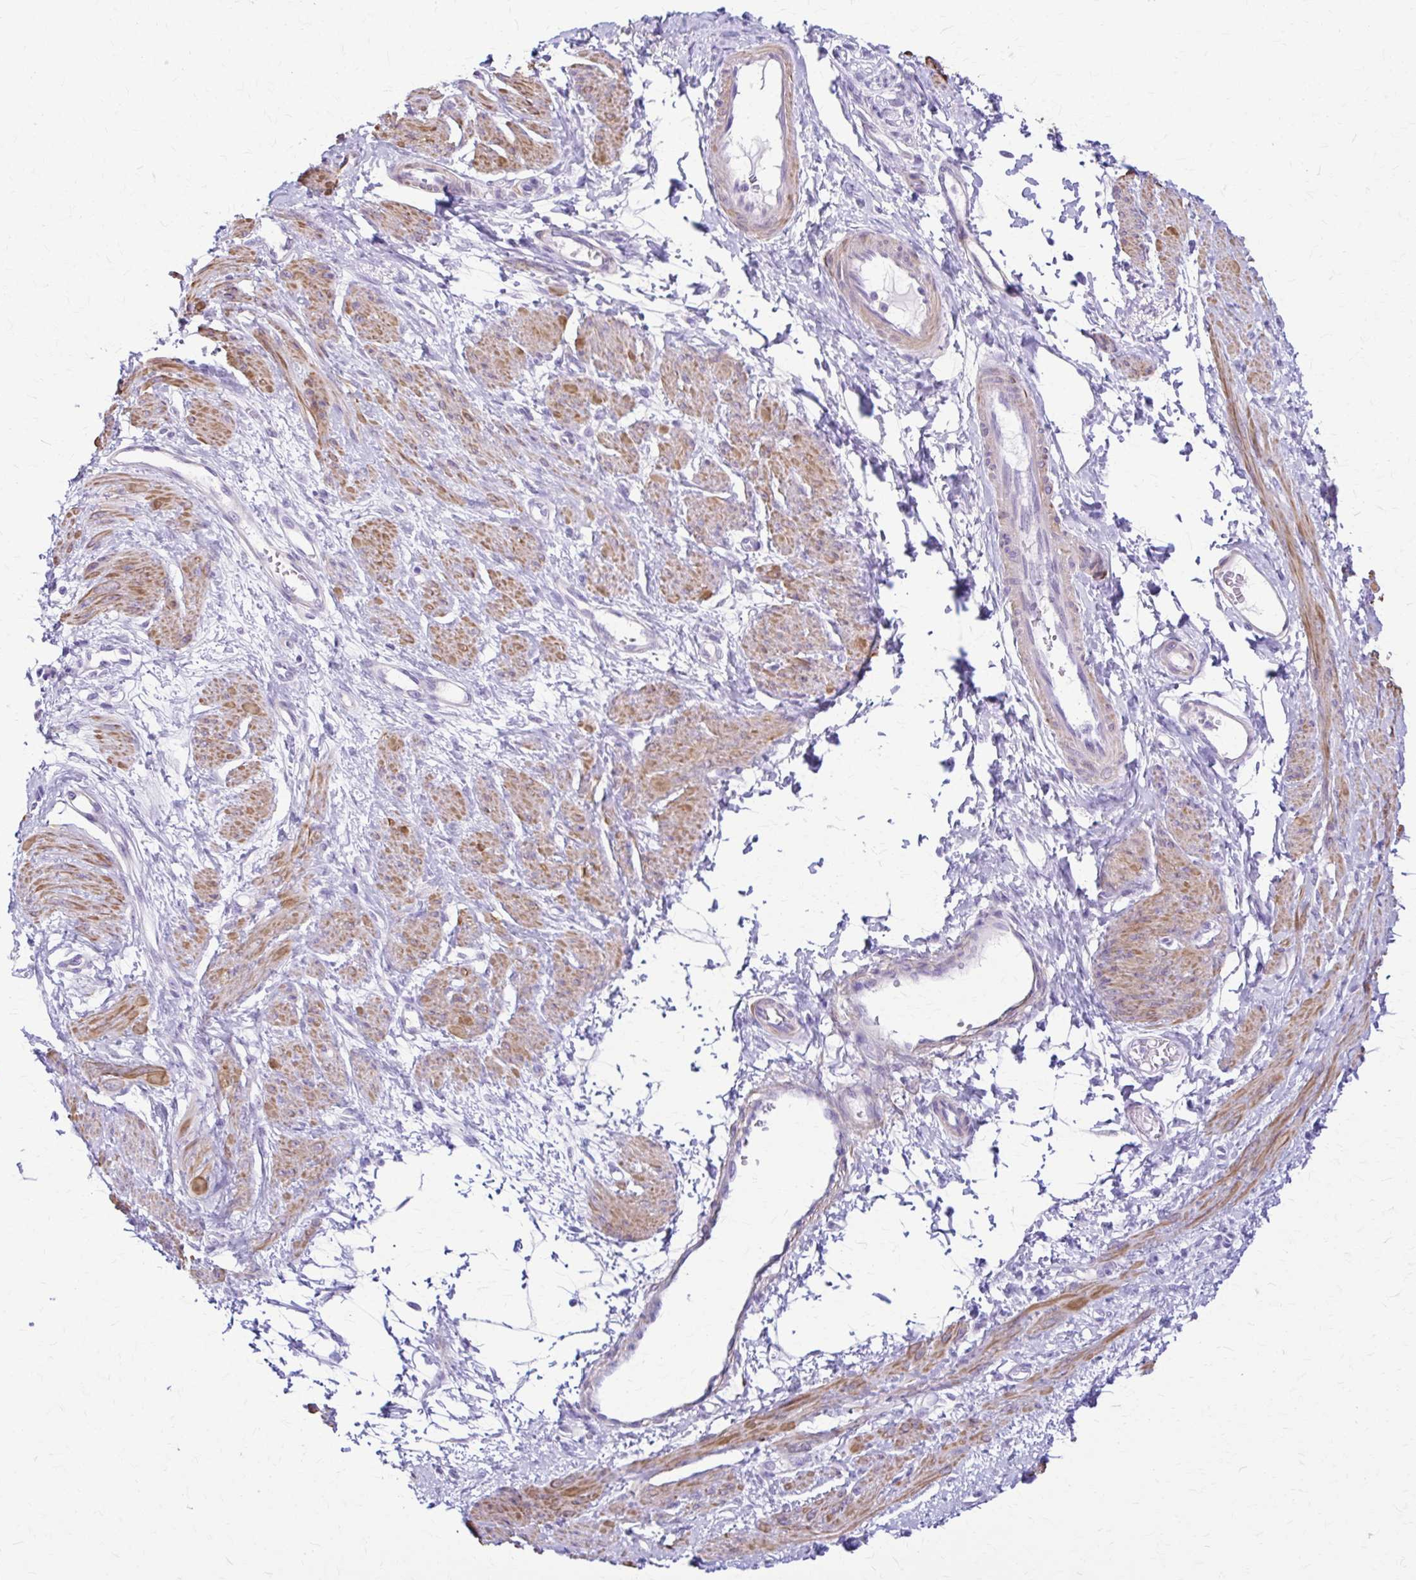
{"staining": {"intensity": "moderate", "quantity": ">75%", "location": "cytoplasmic/membranous"}, "tissue": "smooth muscle", "cell_type": "Smooth muscle cells", "image_type": "normal", "snomed": [{"axis": "morphology", "description": "Normal tissue, NOS"}, {"axis": "topography", "description": "Smooth muscle"}, {"axis": "topography", "description": "Uterus"}], "caption": "IHC (DAB) staining of benign smooth muscle reveals moderate cytoplasmic/membranous protein staining in about >75% of smooth muscle cells.", "gene": "DSP", "patient": {"sex": "female", "age": 39}}